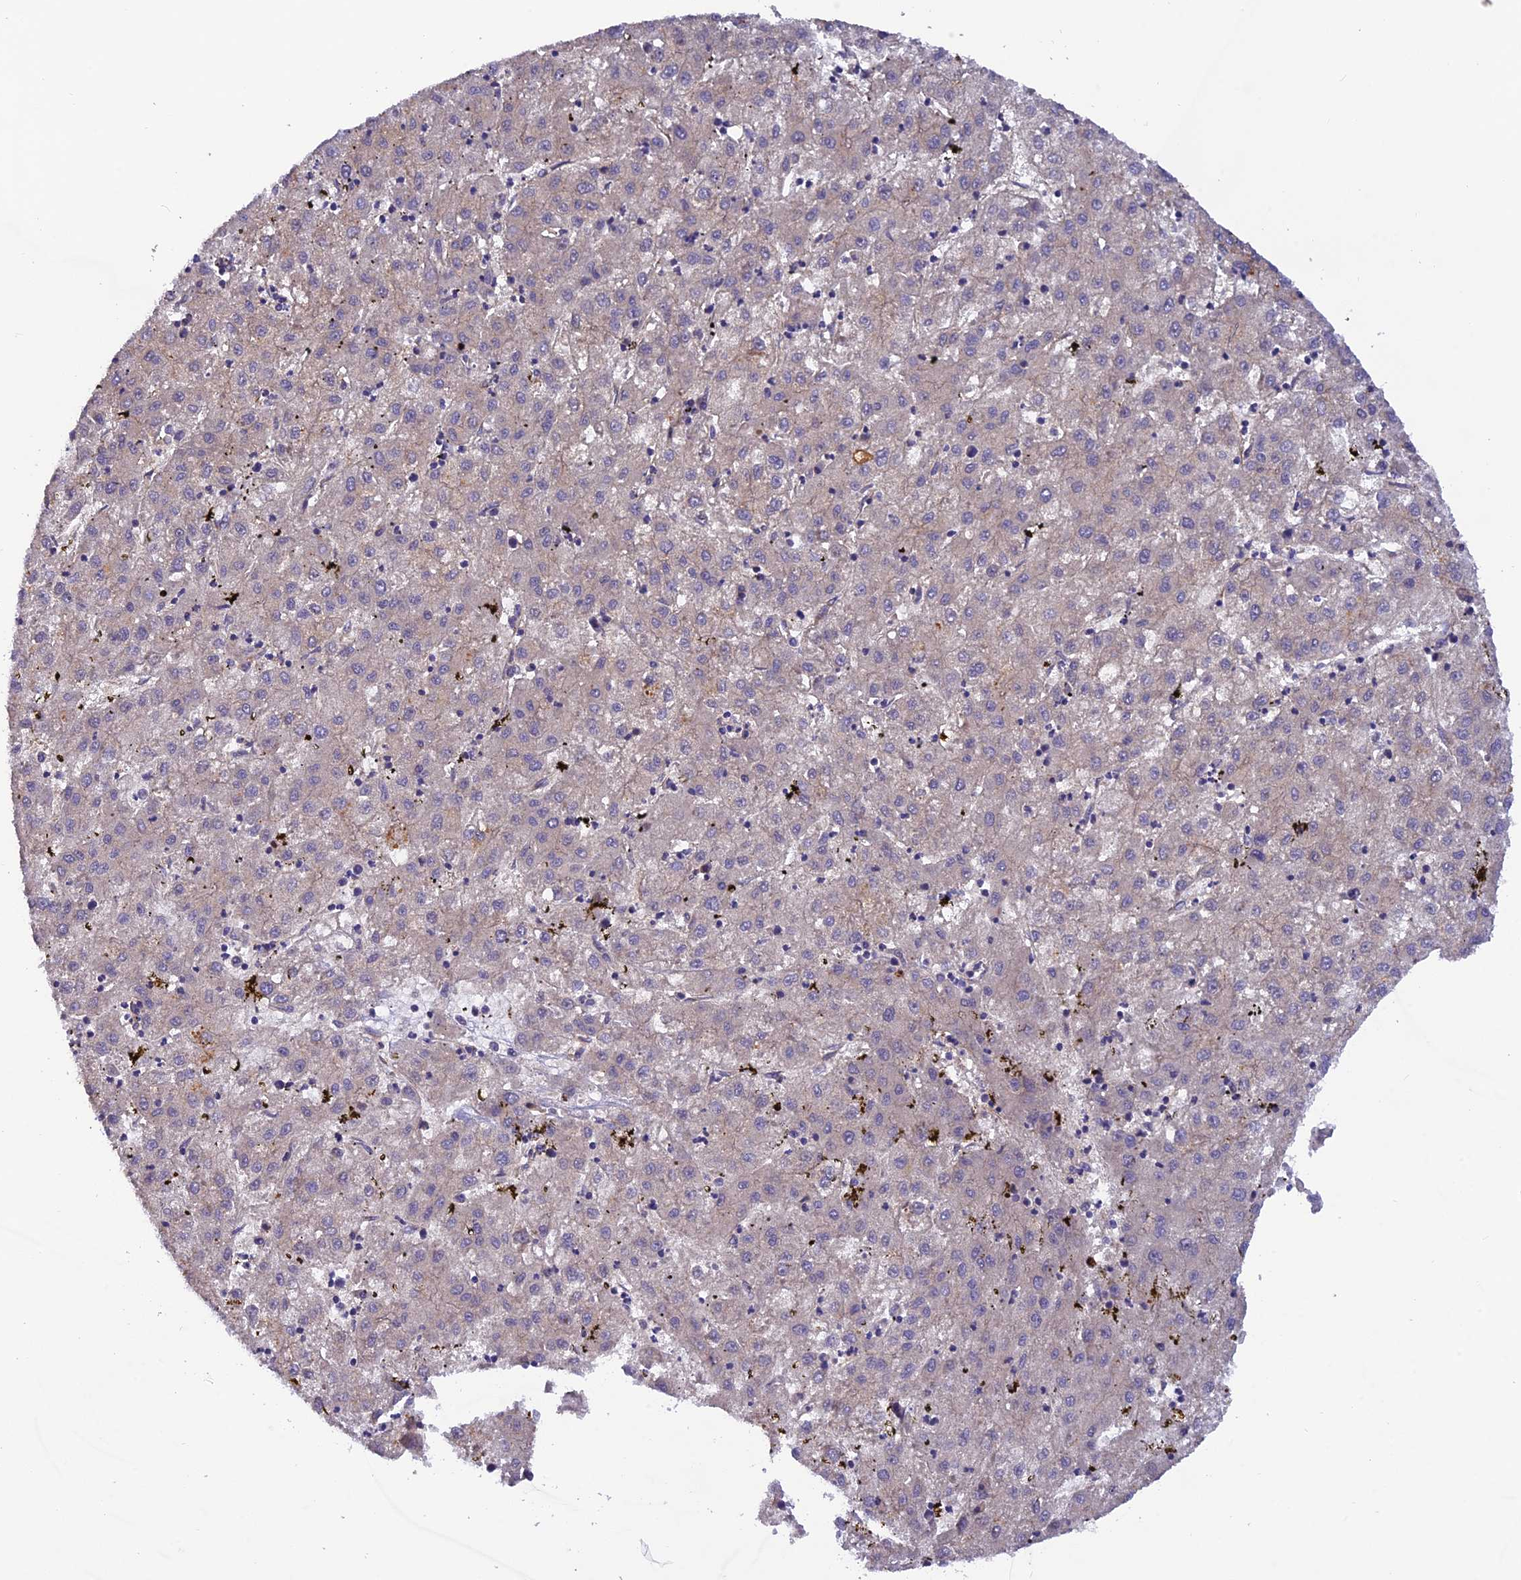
{"staining": {"intensity": "weak", "quantity": "<25%", "location": "cytoplasmic/membranous"}, "tissue": "liver cancer", "cell_type": "Tumor cells", "image_type": "cancer", "snomed": [{"axis": "morphology", "description": "Carcinoma, Hepatocellular, NOS"}, {"axis": "topography", "description": "Liver"}], "caption": "Immunohistochemistry histopathology image of neoplastic tissue: human hepatocellular carcinoma (liver) stained with DAB shows no significant protein staining in tumor cells. (Immunohistochemistry (ihc), brightfield microscopy, high magnification).", "gene": "ADAMTS15", "patient": {"sex": "male", "age": 72}}